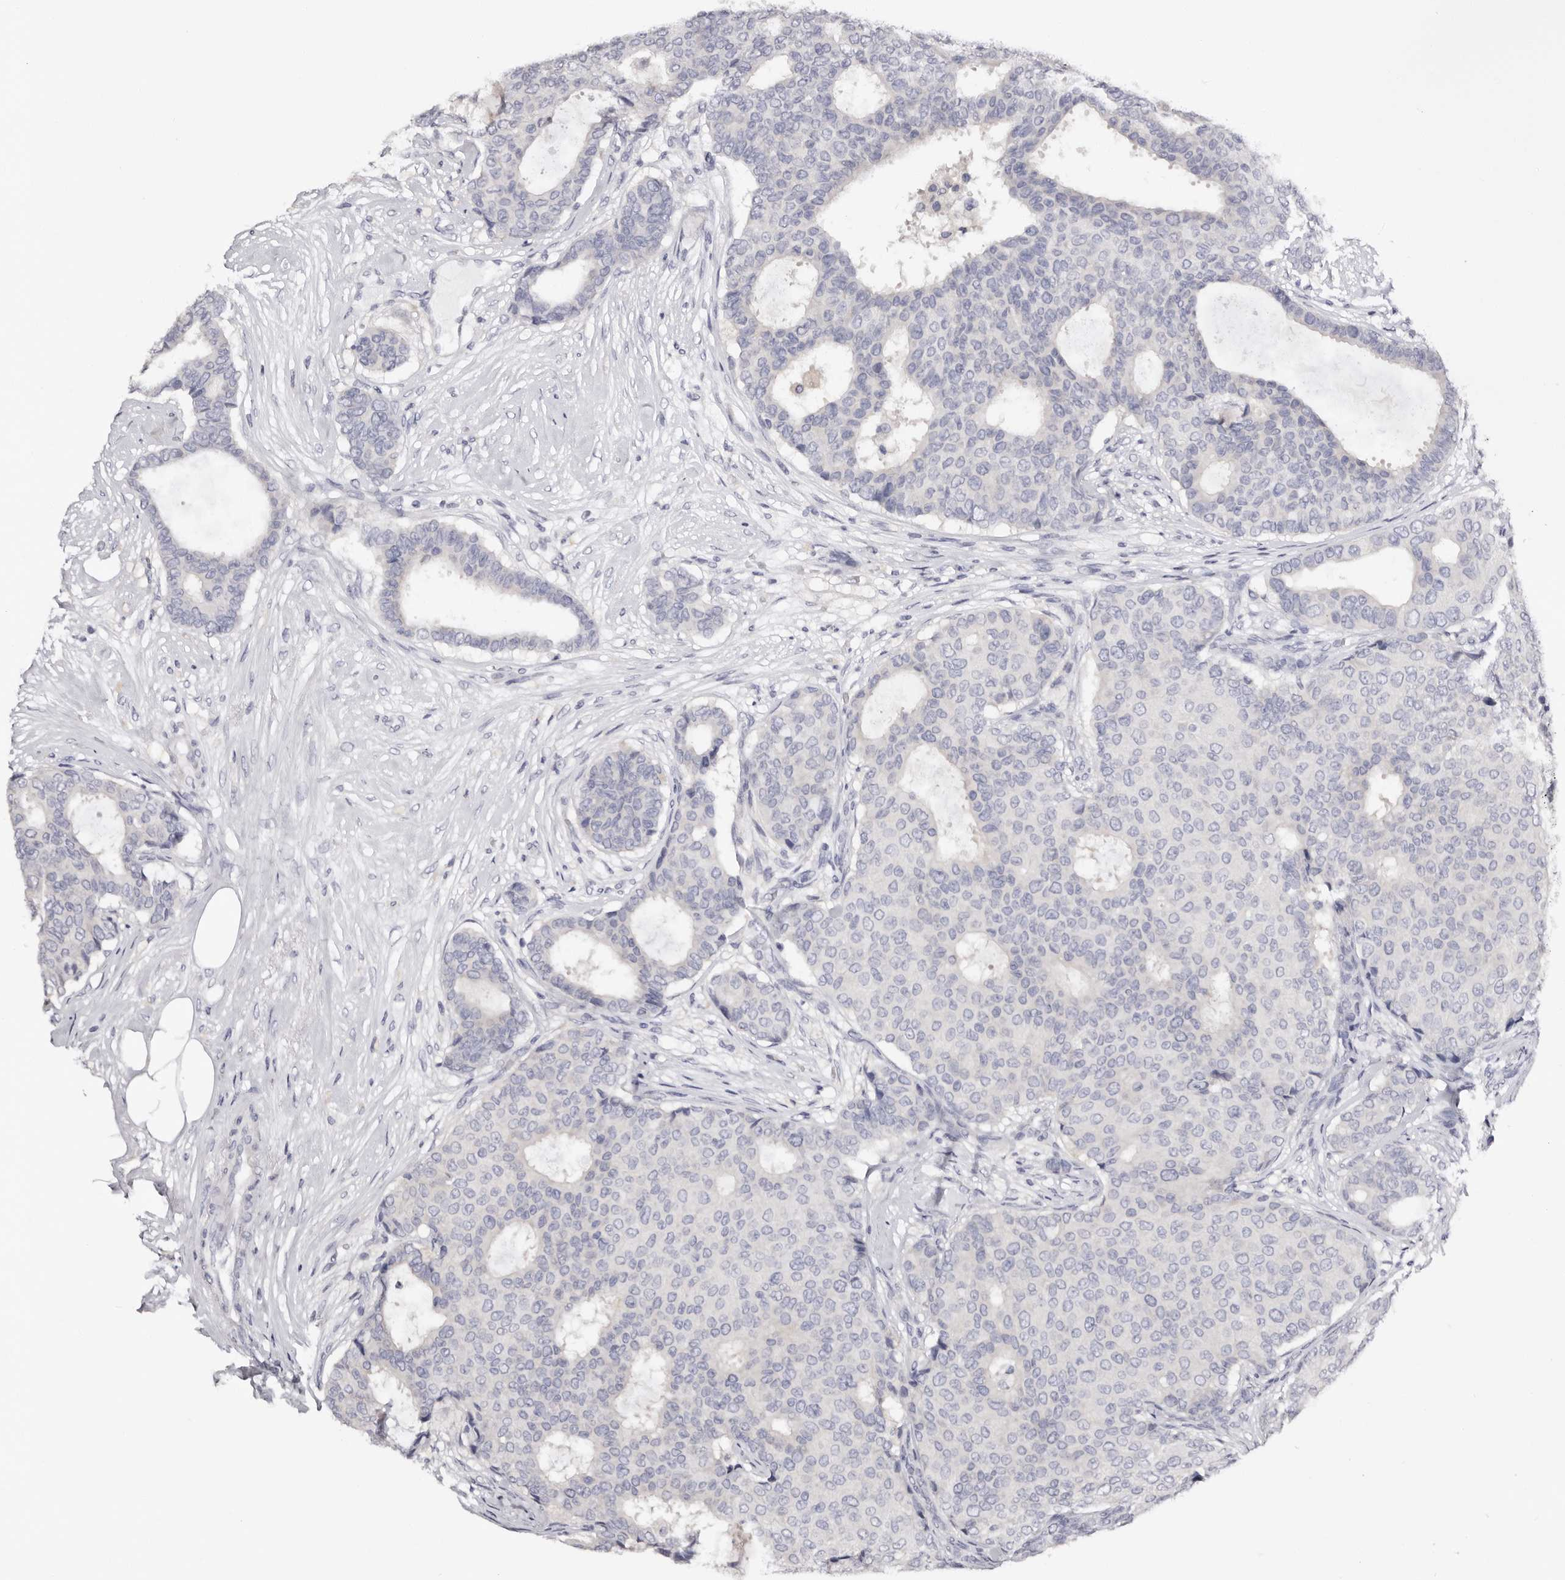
{"staining": {"intensity": "negative", "quantity": "none", "location": "none"}, "tissue": "breast cancer", "cell_type": "Tumor cells", "image_type": "cancer", "snomed": [{"axis": "morphology", "description": "Duct carcinoma"}, {"axis": "topography", "description": "Breast"}], "caption": "An image of human invasive ductal carcinoma (breast) is negative for staining in tumor cells.", "gene": "ROM1", "patient": {"sex": "female", "age": 75}}